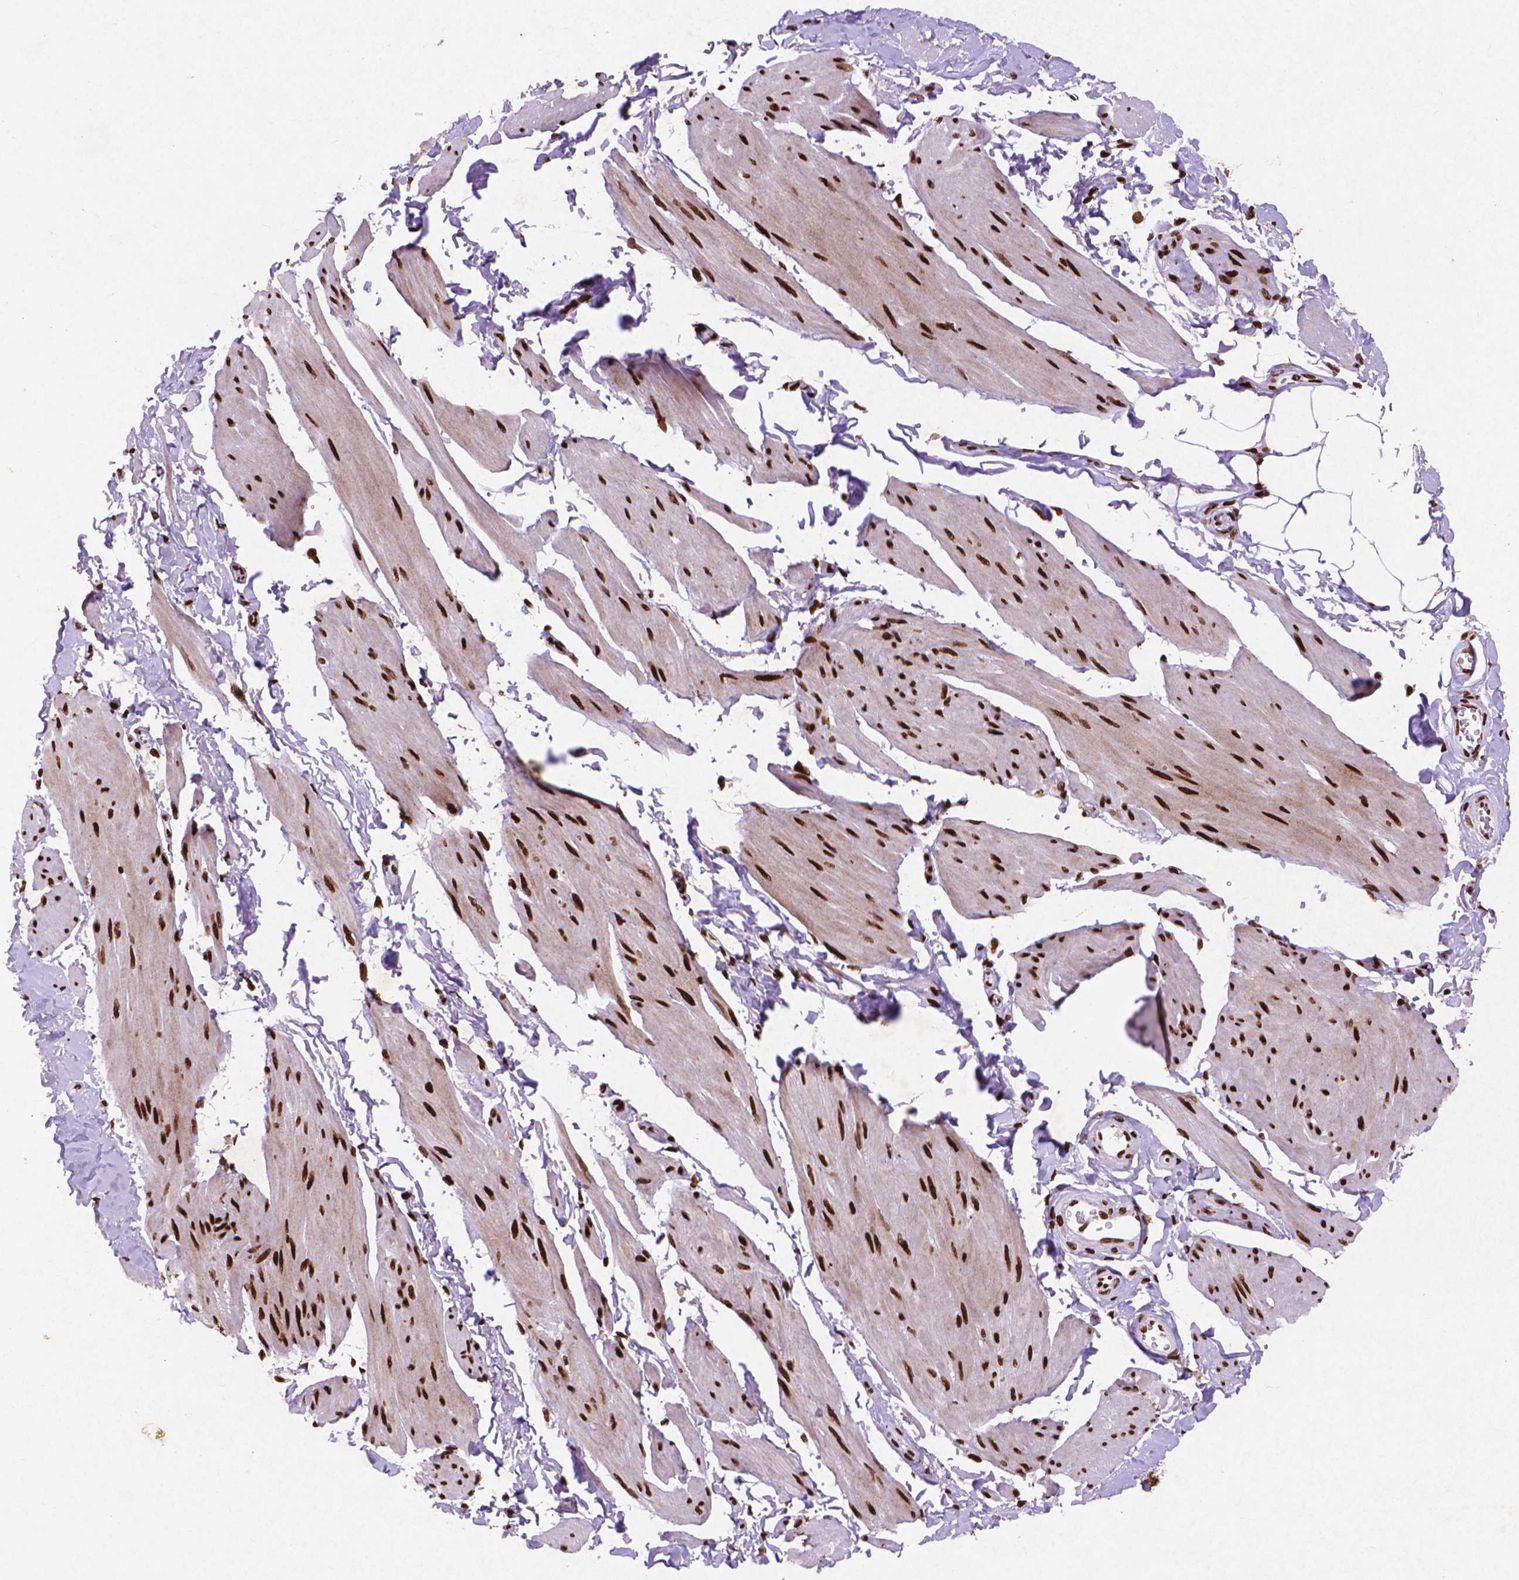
{"staining": {"intensity": "strong", "quantity": ">75%", "location": "nuclear"}, "tissue": "smooth muscle", "cell_type": "Smooth muscle cells", "image_type": "normal", "snomed": [{"axis": "morphology", "description": "Normal tissue, NOS"}, {"axis": "topography", "description": "Adipose tissue"}, {"axis": "topography", "description": "Smooth muscle"}, {"axis": "topography", "description": "Peripheral nerve tissue"}], "caption": "Protein staining of normal smooth muscle shows strong nuclear positivity in approximately >75% of smooth muscle cells. The staining was performed using DAB, with brown indicating positive protein expression. Nuclei are stained blue with hematoxylin.", "gene": "CITED2", "patient": {"sex": "male", "age": 83}}